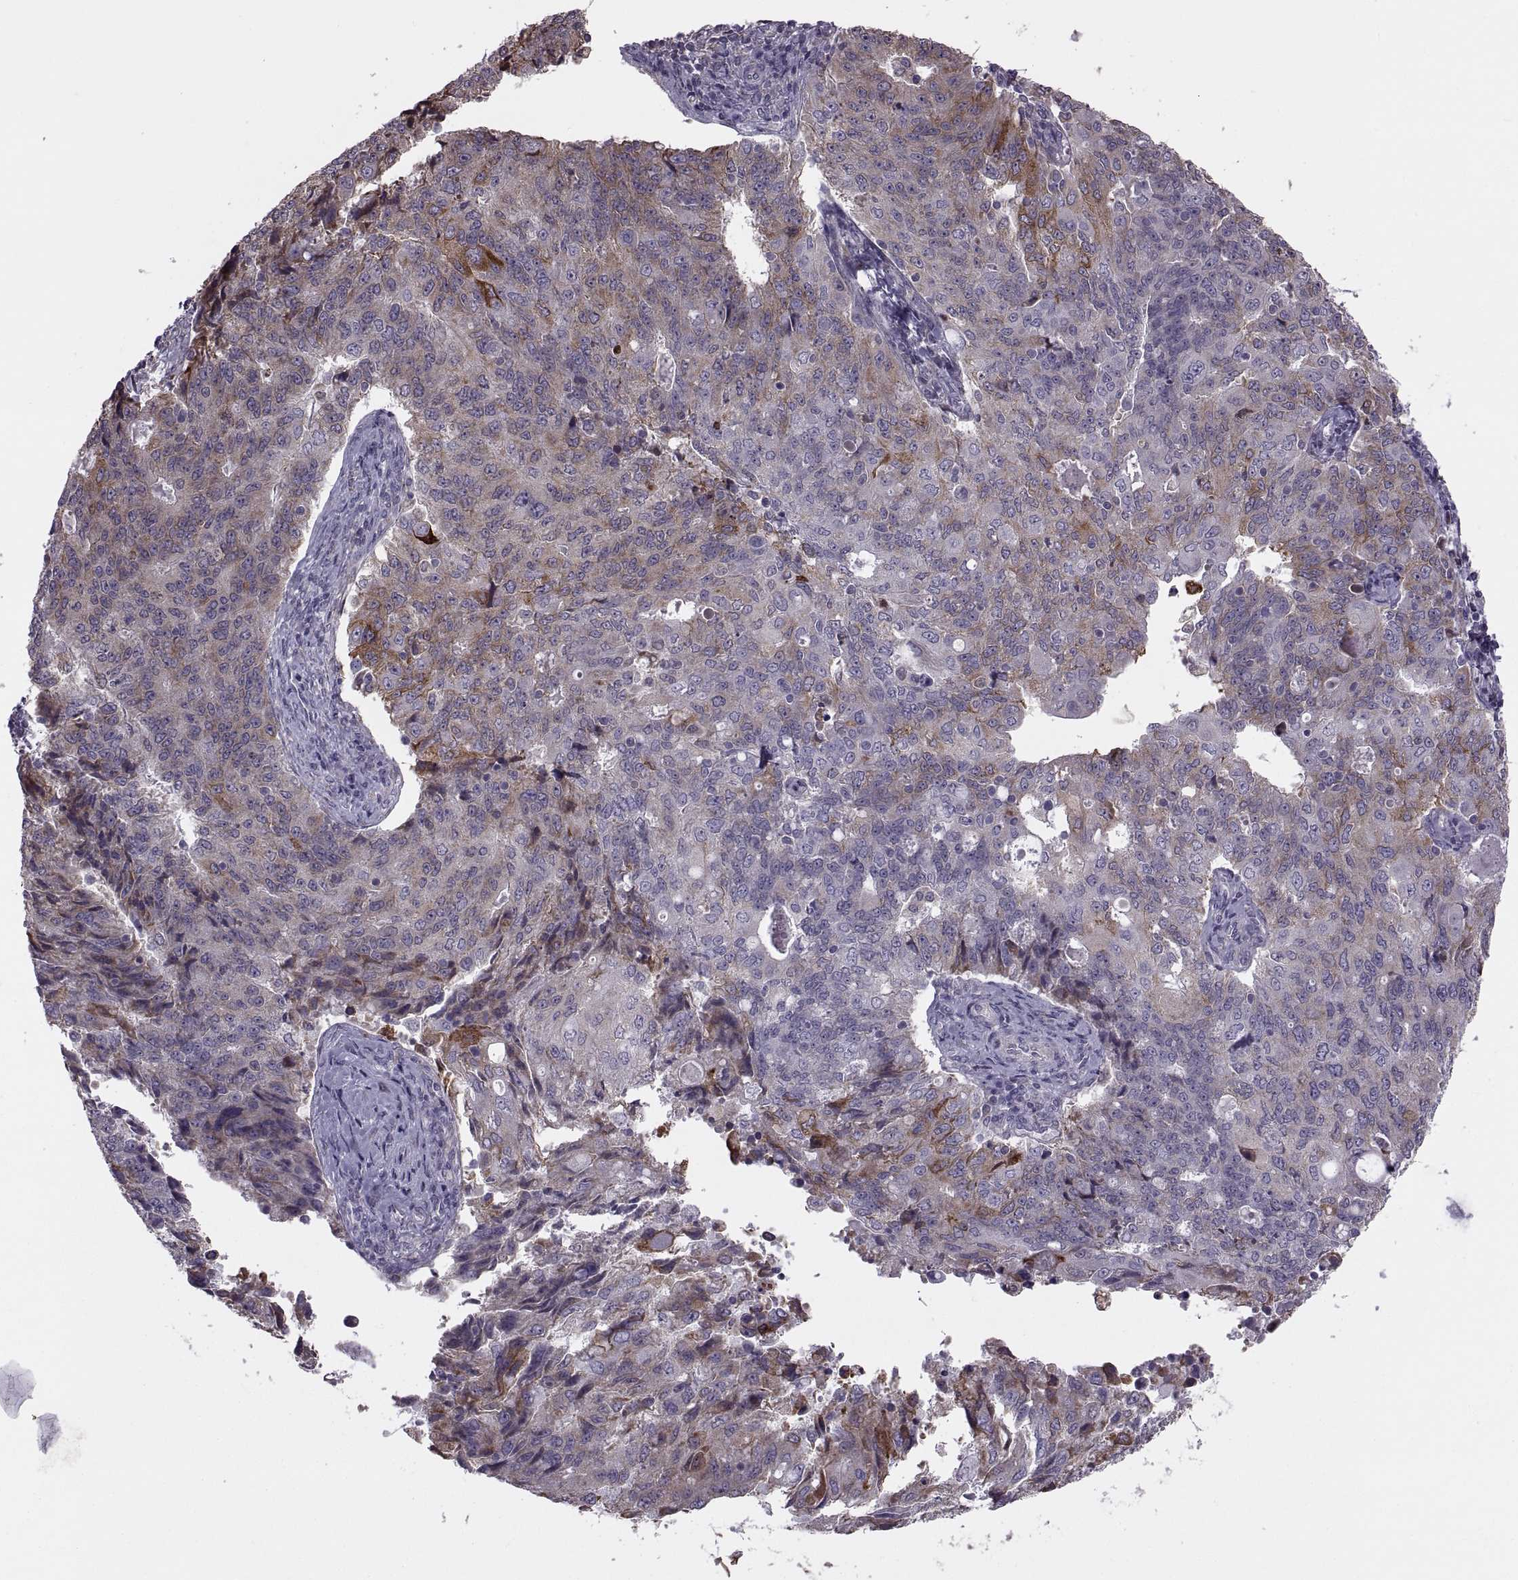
{"staining": {"intensity": "moderate", "quantity": "<25%", "location": "cytoplasmic/membranous"}, "tissue": "endometrial cancer", "cell_type": "Tumor cells", "image_type": "cancer", "snomed": [{"axis": "morphology", "description": "Adenocarcinoma, NOS"}, {"axis": "topography", "description": "Endometrium"}], "caption": "Adenocarcinoma (endometrial) tissue demonstrates moderate cytoplasmic/membranous expression in approximately <25% of tumor cells, visualized by immunohistochemistry. The protein is shown in brown color, while the nuclei are stained blue.", "gene": "LETM2", "patient": {"sex": "female", "age": 43}}